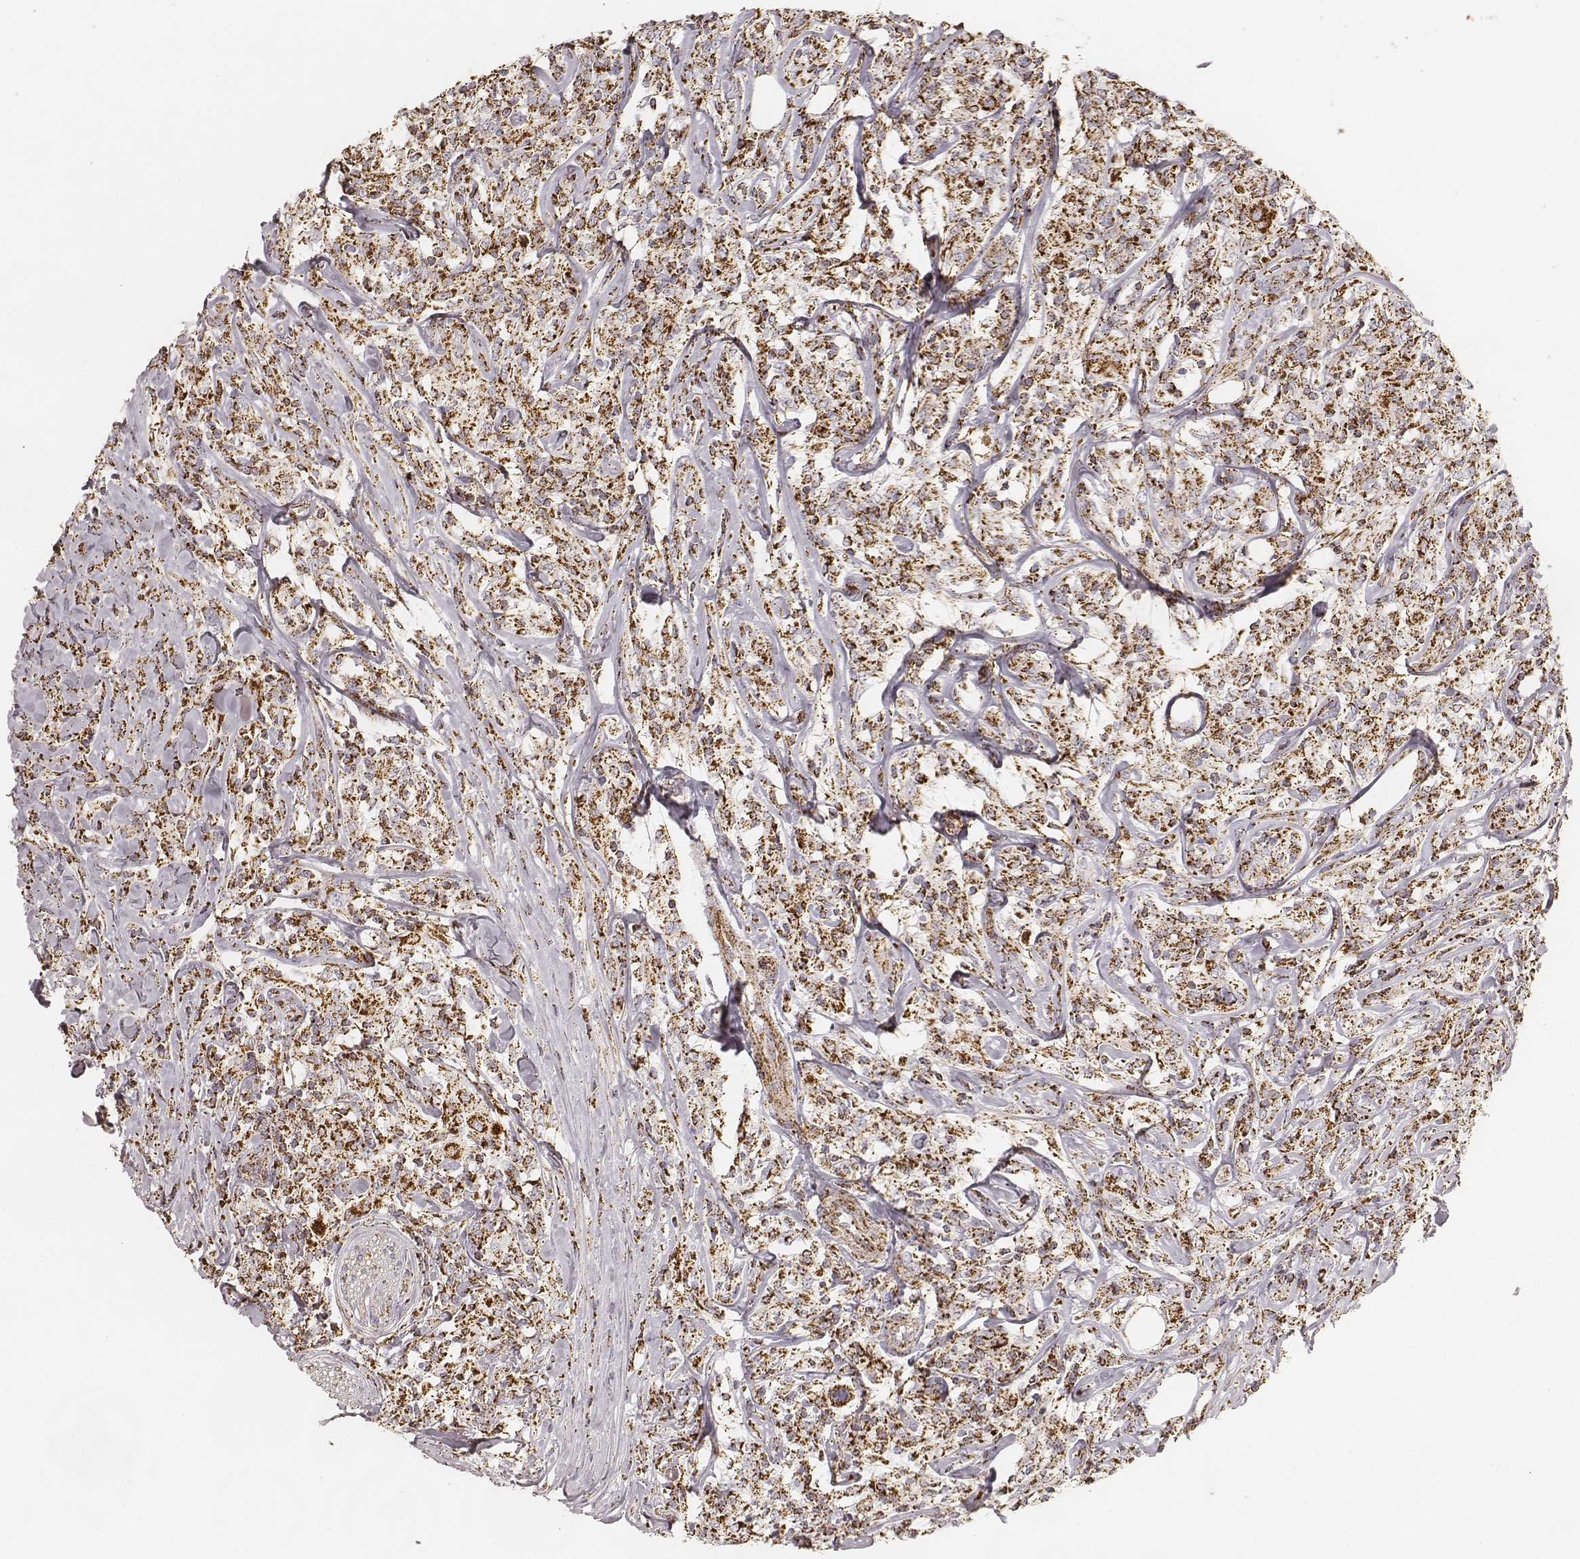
{"staining": {"intensity": "strong", "quantity": ">75%", "location": "cytoplasmic/membranous"}, "tissue": "lymphoma", "cell_type": "Tumor cells", "image_type": "cancer", "snomed": [{"axis": "morphology", "description": "Malignant lymphoma, non-Hodgkin's type, High grade"}, {"axis": "topography", "description": "Lymph node"}], "caption": "Immunohistochemistry photomicrograph of neoplastic tissue: lymphoma stained using immunohistochemistry demonstrates high levels of strong protein expression localized specifically in the cytoplasmic/membranous of tumor cells, appearing as a cytoplasmic/membranous brown color.", "gene": "CS", "patient": {"sex": "female", "age": 84}}